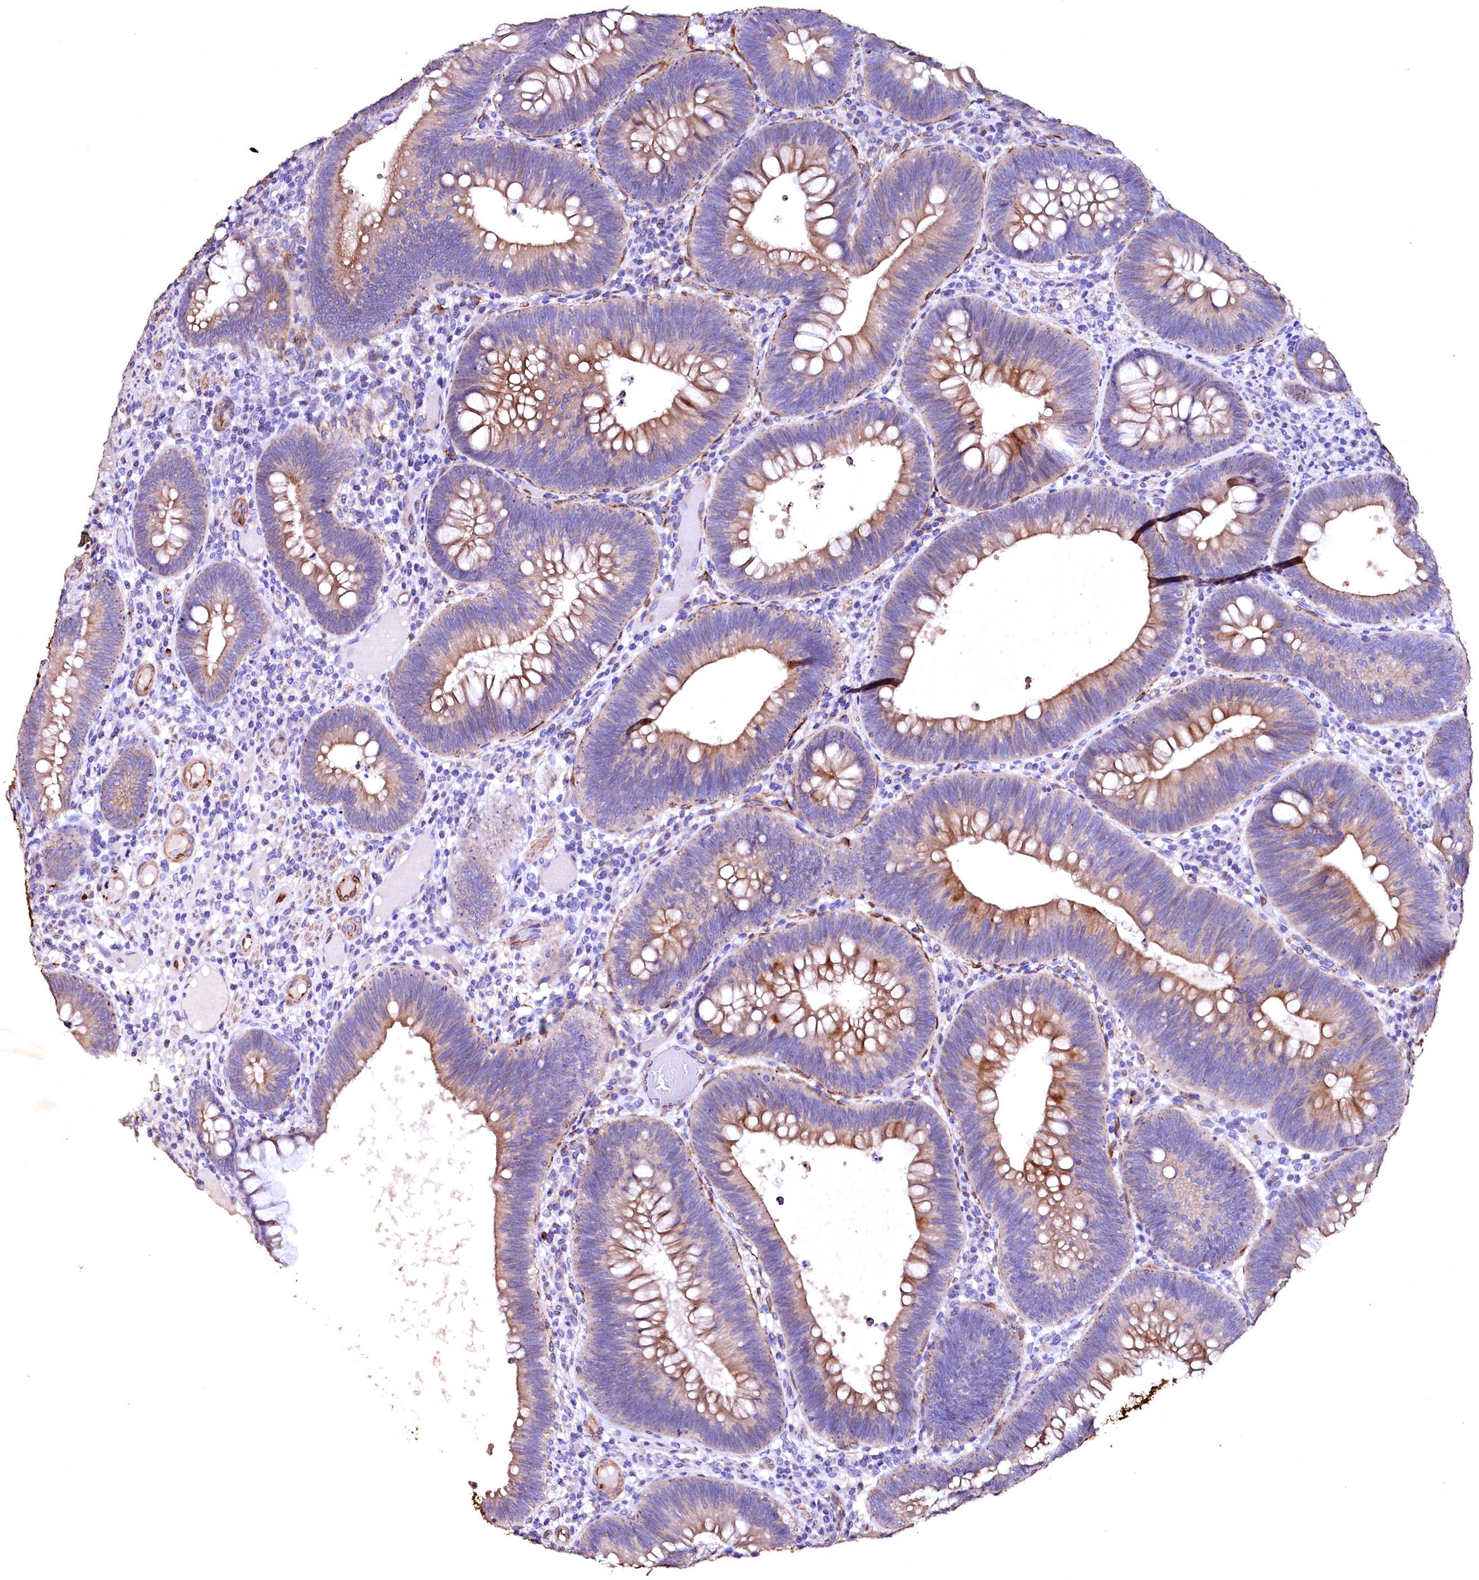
{"staining": {"intensity": "moderate", "quantity": ">75%", "location": "cytoplasmic/membranous"}, "tissue": "colorectal cancer", "cell_type": "Tumor cells", "image_type": "cancer", "snomed": [{"axis": "morphology", "description": "Adenocarcinoma, NOS"}, {"axis": "topography", "description": "Rectum"}], "caption": "Tumor cells show medium levels of moderate cytoplasmic/membranous positivity in about >75% of cells in human colorectal cancer (adenocarcinoma).", "gene": "VPS36", "patient": {"sex": "female", "age": 75}}